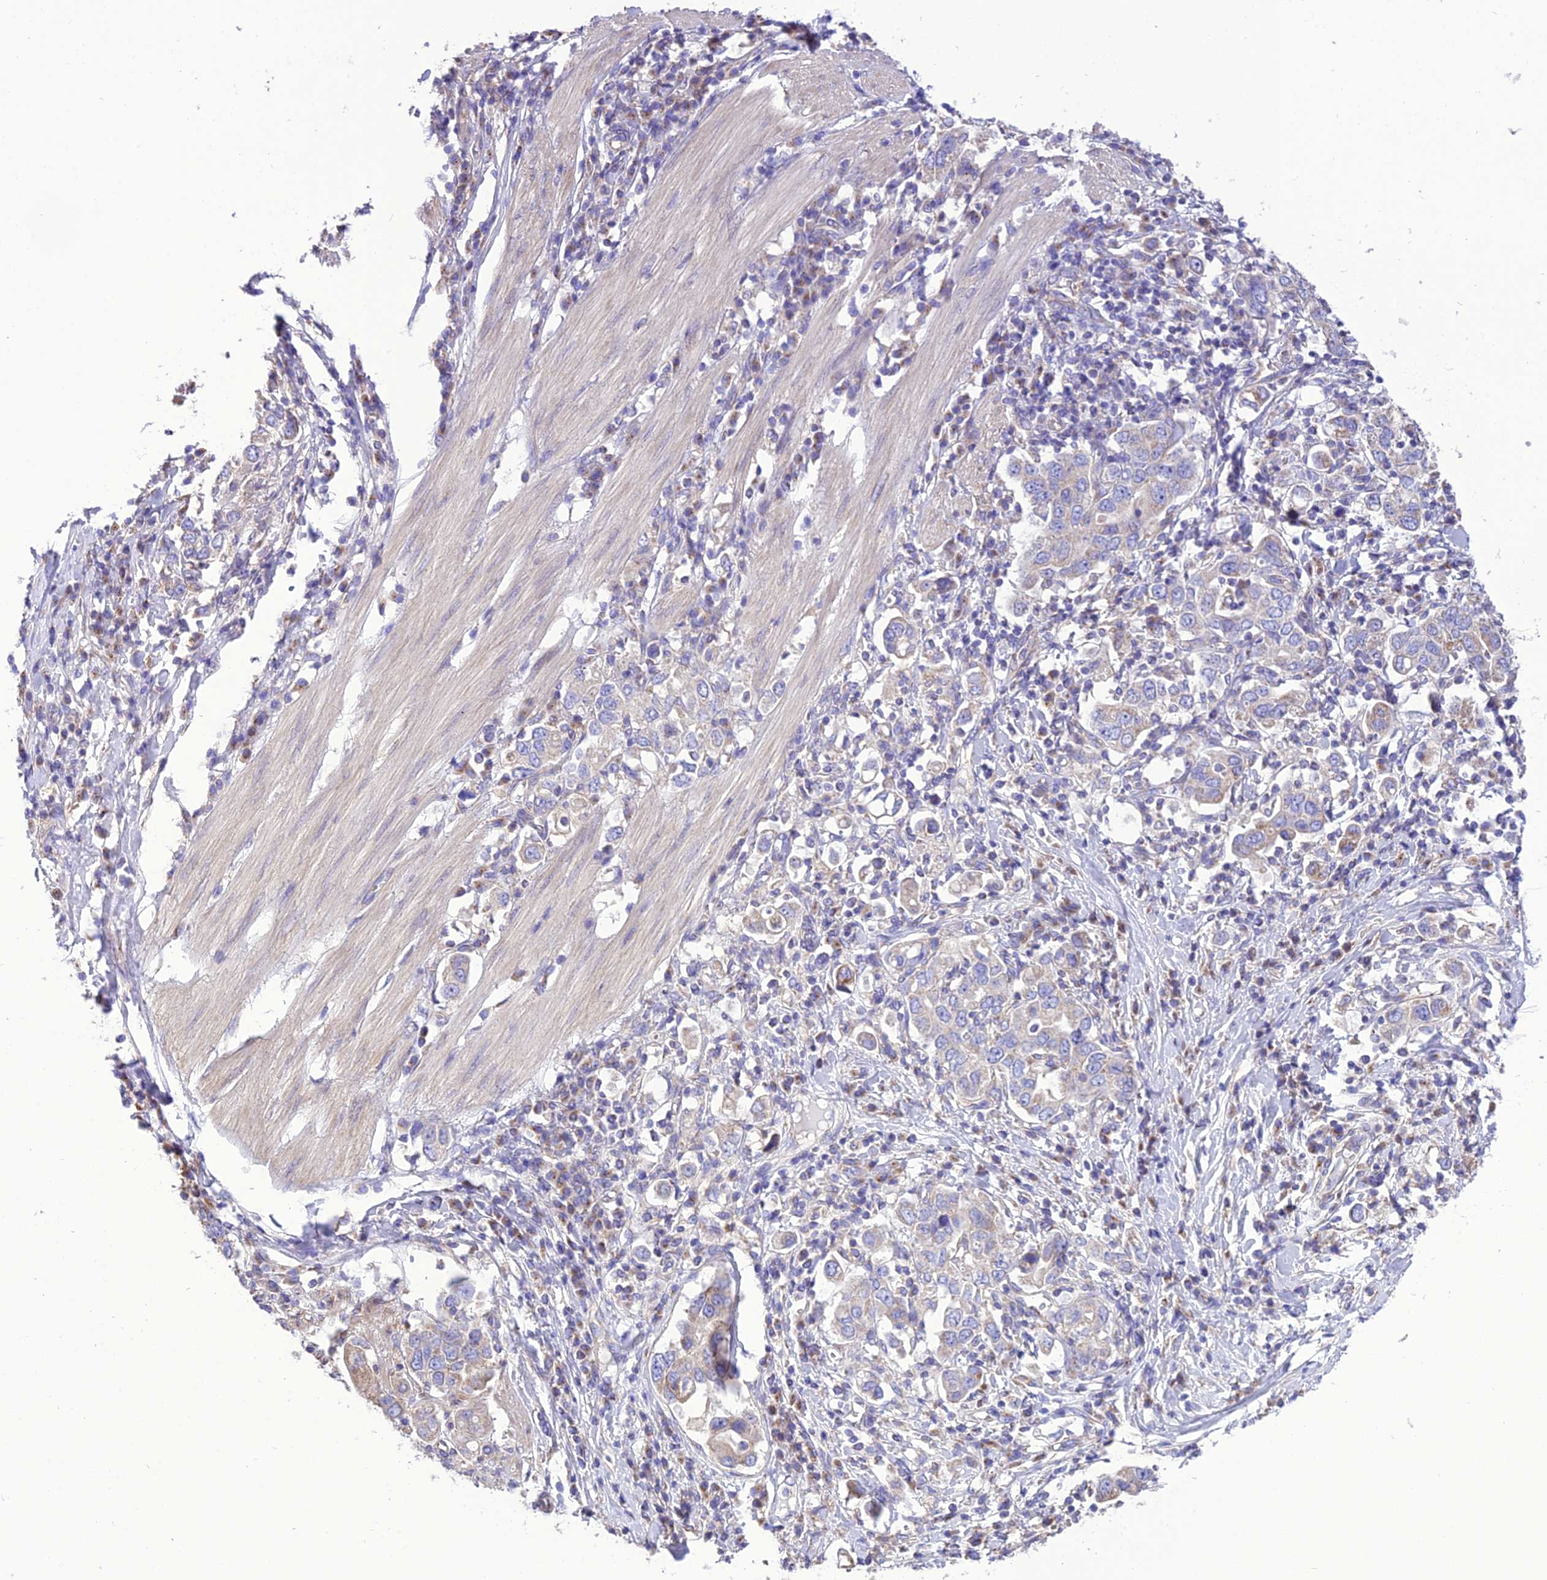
{"staining": {"intensity": "weak", "quantity": "<25%", "location": "cytoplasmic/membranous"}, "tissue": "stomach cancer", "cell_type": "Tumor cells", "image_type": "cancer", "snomed": [{"axis": "morphology", "description": "Adenocarcinoma, NOS"}, {"axis": "topography", "description": "Stomach, upper"}], "caption": "IHC photomicrograph of neoplastic tissue: human stomach cancer (adenocarcinoma) stained with DAB displays no significant protein staining in tumor cells. (DAB (3,3'-diaminobenzidine) IHC with hematoxylin counter stain).", "gene": "MAP3K12", "patient": {"sex": "male", "age": 62}}